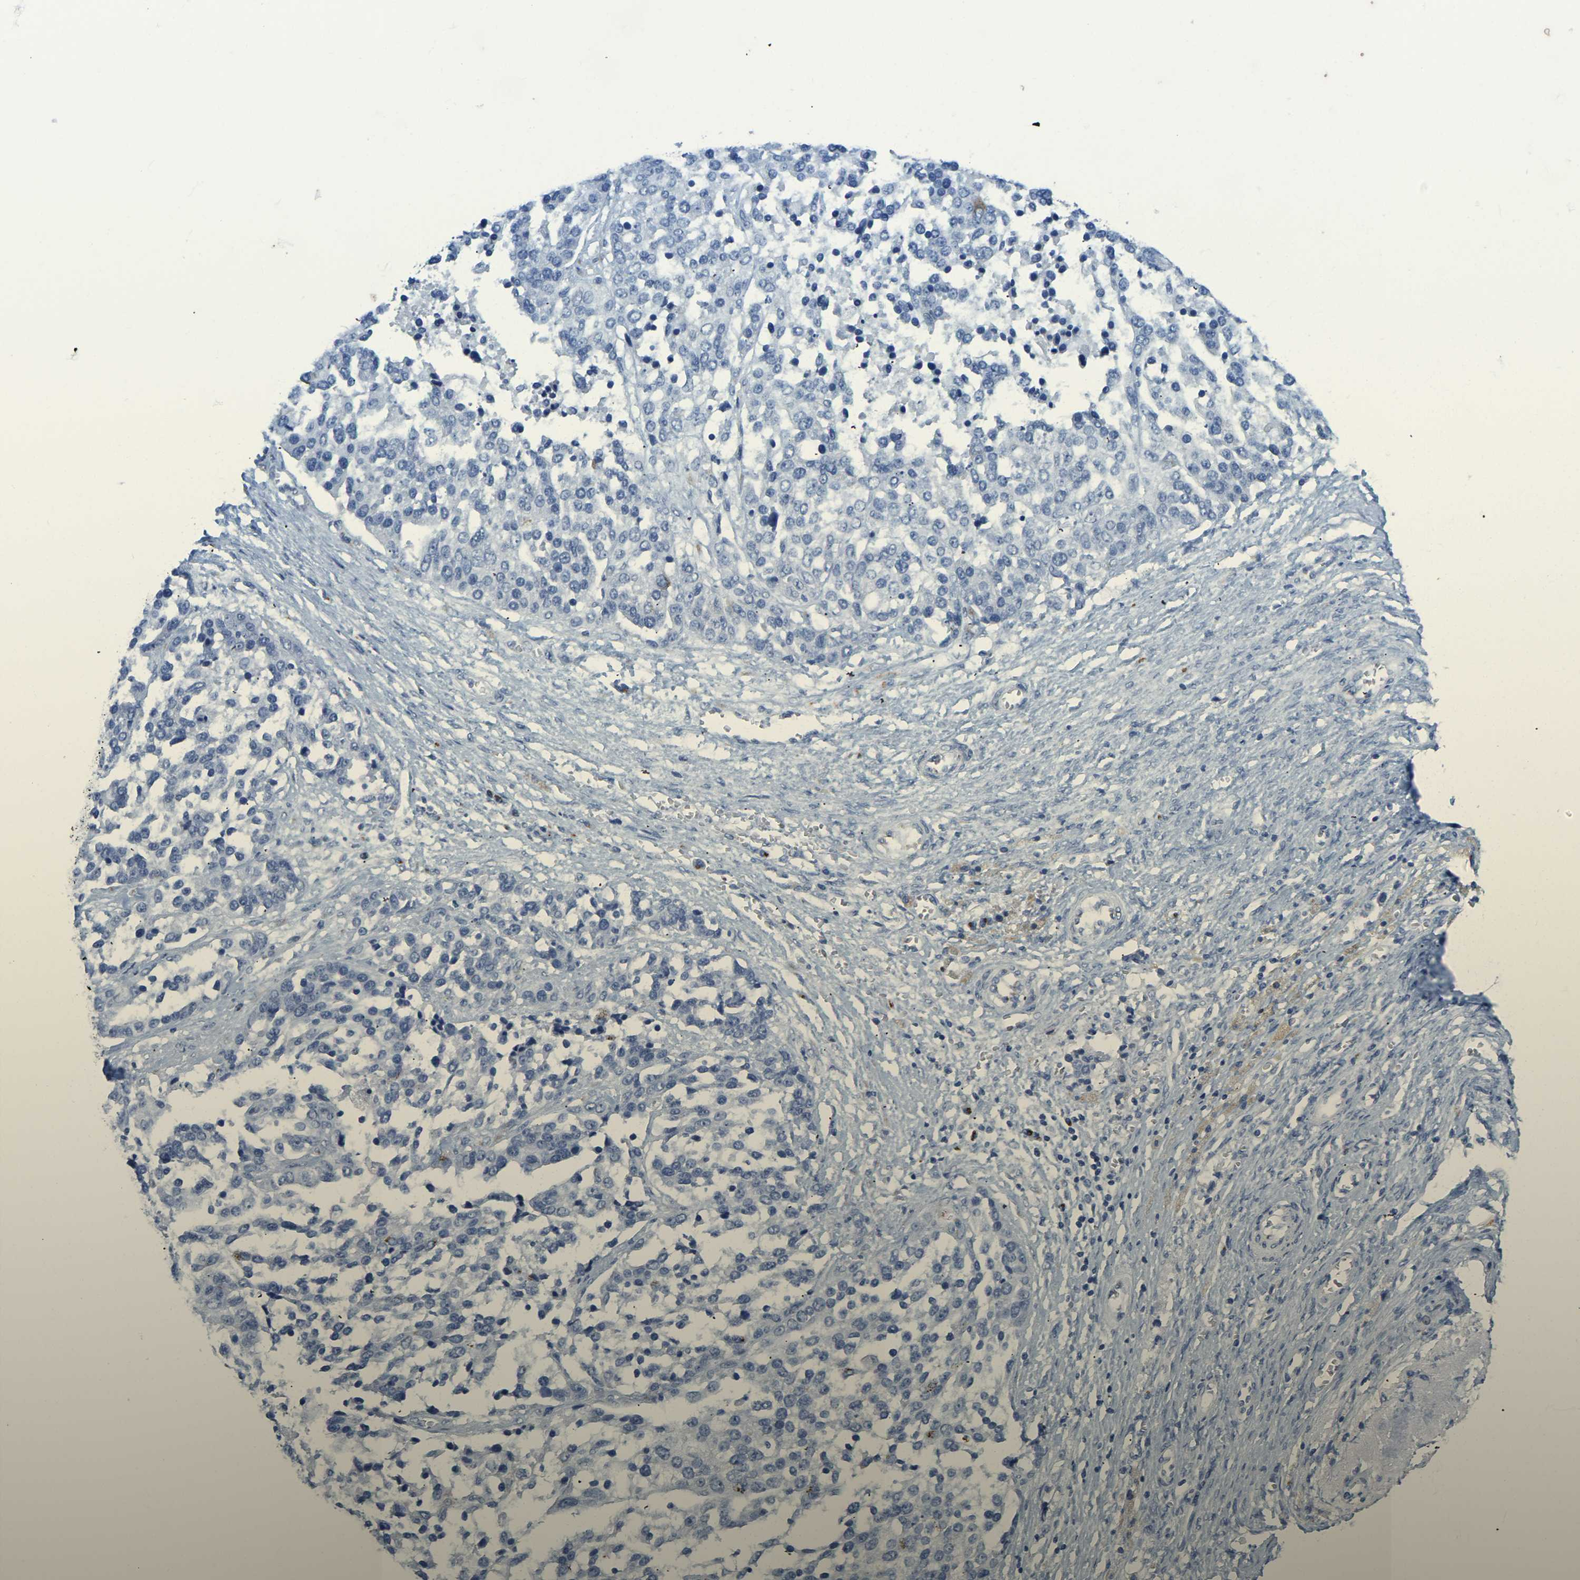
{"staining": {"intensity": "negative", "quantity": "none", "location": "none"}, "tissue": "ovarian cancer", "cell_type": "Tumor cells", "image_type": "cancer", "snomed": [{"axis": "morphology", "description": "Cystadenocarcinoma, serous, NOS"}, {"axis": "topography", "description": "Ovary"}], "caption": "Immunohistochemistry of human ovarian cancer shows no positivity in tumor cells.", "gene": "FAM174A", "patient": {"sex": "female", "age": 44}}